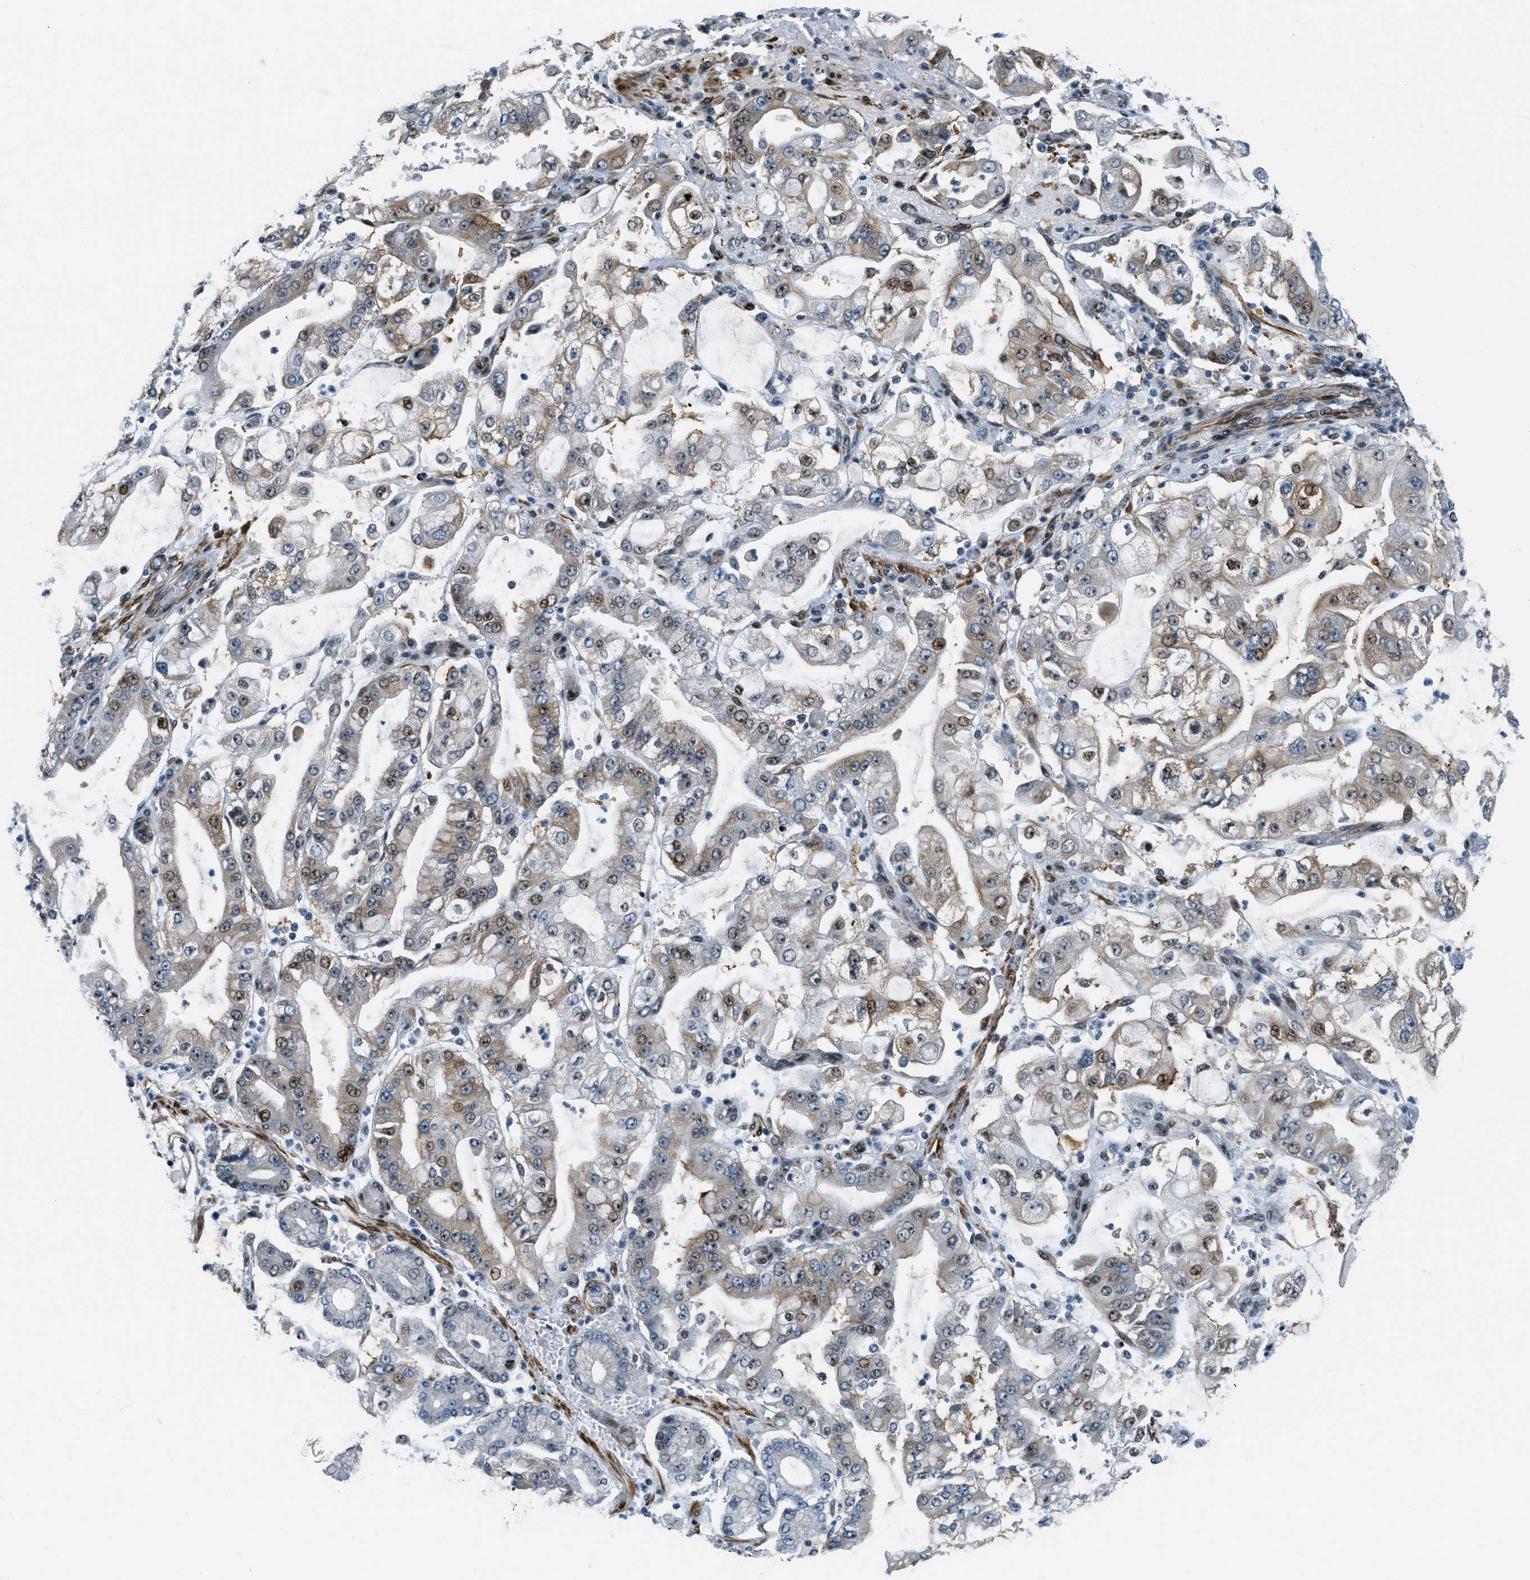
{"staining": {"intensity": "moderate", "quantity": "25%-75%", "location": "nuclear"}, "tissue": "stomach cancer", "cell_type": "Tumor cells", "image_type": "cancer", "snomed": [{"axis": "morphology", "description": "Adenocarcinoma, NOS"}, {"axis": "topography", "description": "Stomach"}], "caption": "This image exhibits immunohistochemistry (IHC) staining of human stomach cancer, with medium moderate nuclear positivity in about 25%-75% of tumor cells.", "gene": "ZDHHC23", "patient": {"sex": "male", "age": 76}}